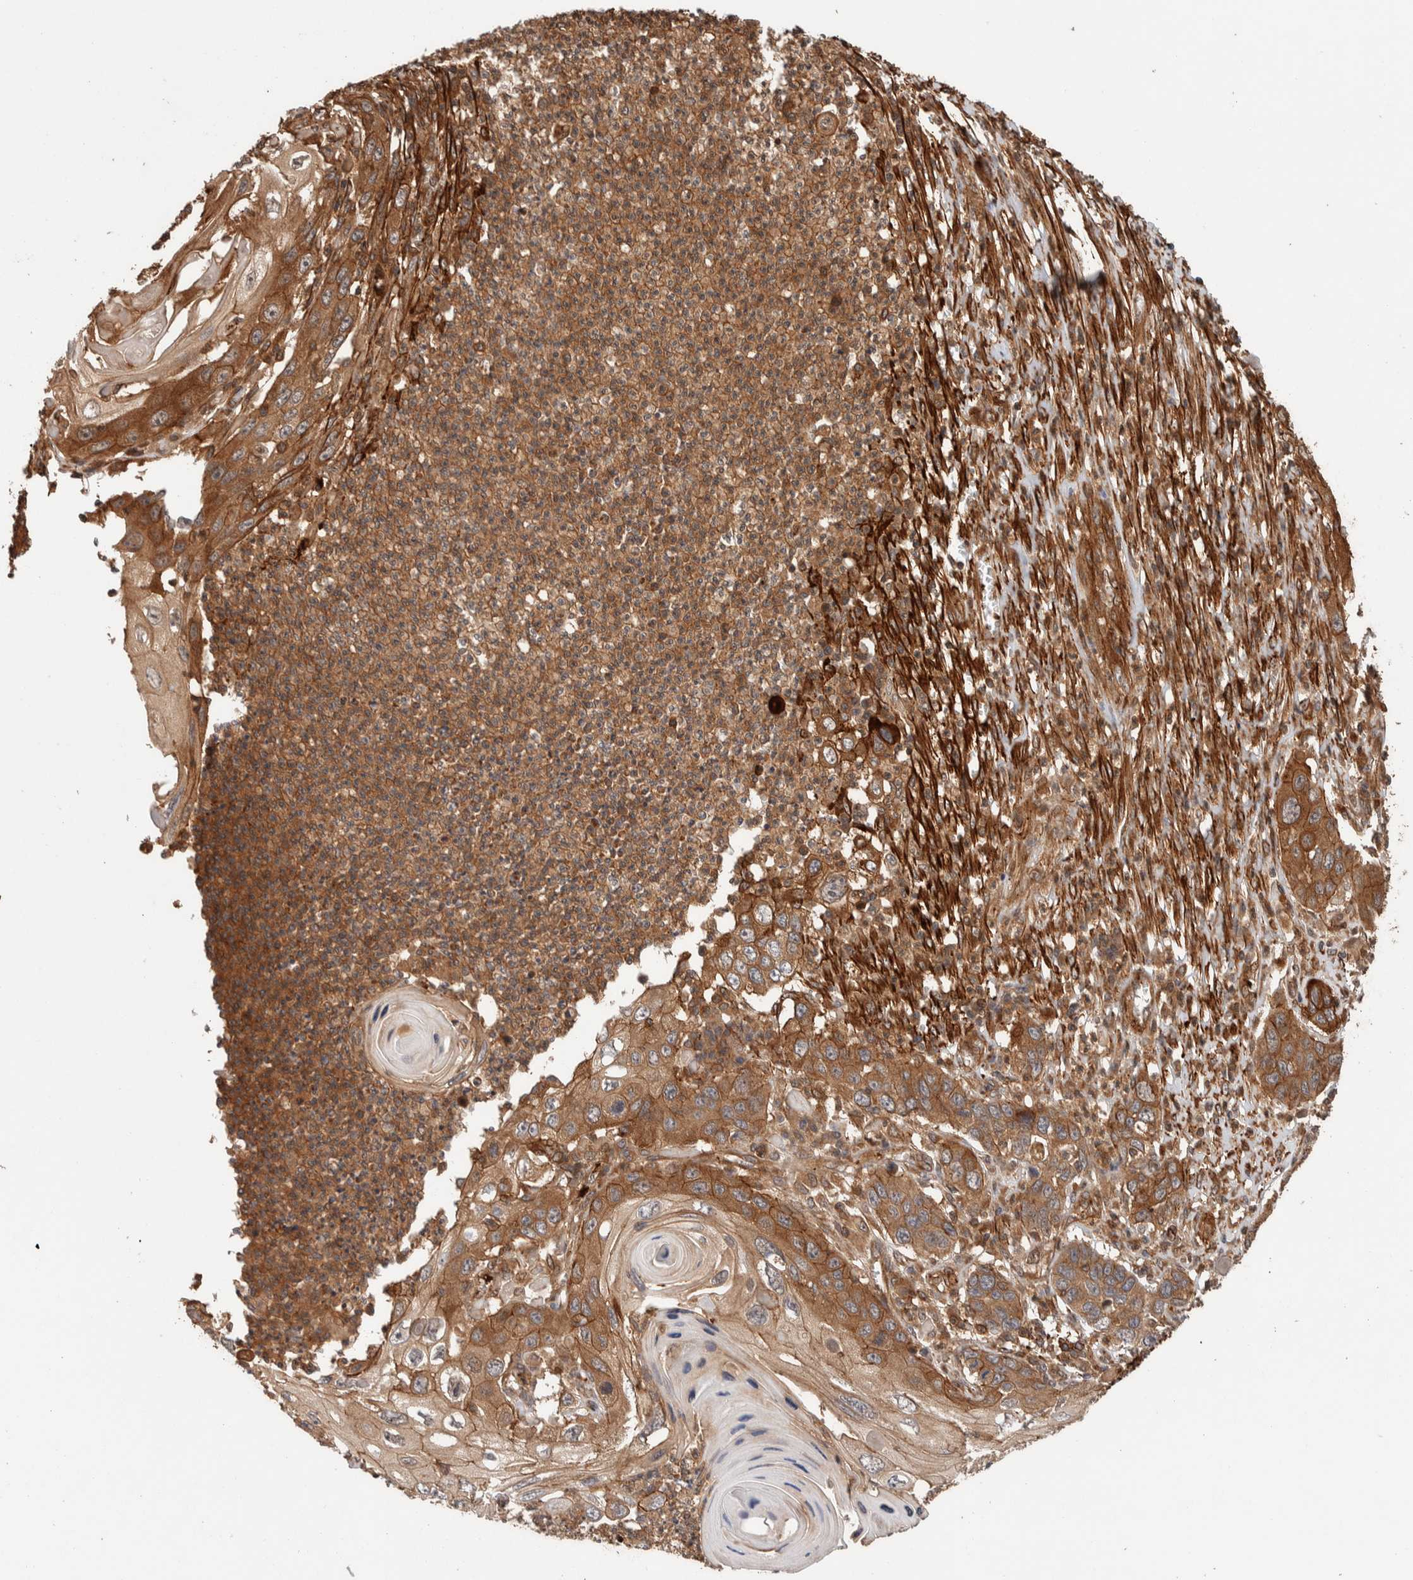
{"staining": {"intensity": "moderate", "quantity": ">75%", "location": "cytoplasmic/membranous"}, "tissue": "skin cancer", "cell_type": "Tumor cells", "image_type": "cancer", "snomed": [{"axis": "morphology", "description": "Squamous cell carcinoma, NOS"}, {"axis": "topography", "description": "Skin"}], "caption": "Immunohistochemical staining of skin cancer demonstrates medium levels of moderate cytoplasmic/membranous protein expression in about >75% of tumor cells.", "gene": "SYNRG", "patient": {"sex": "male", "age": 55}}